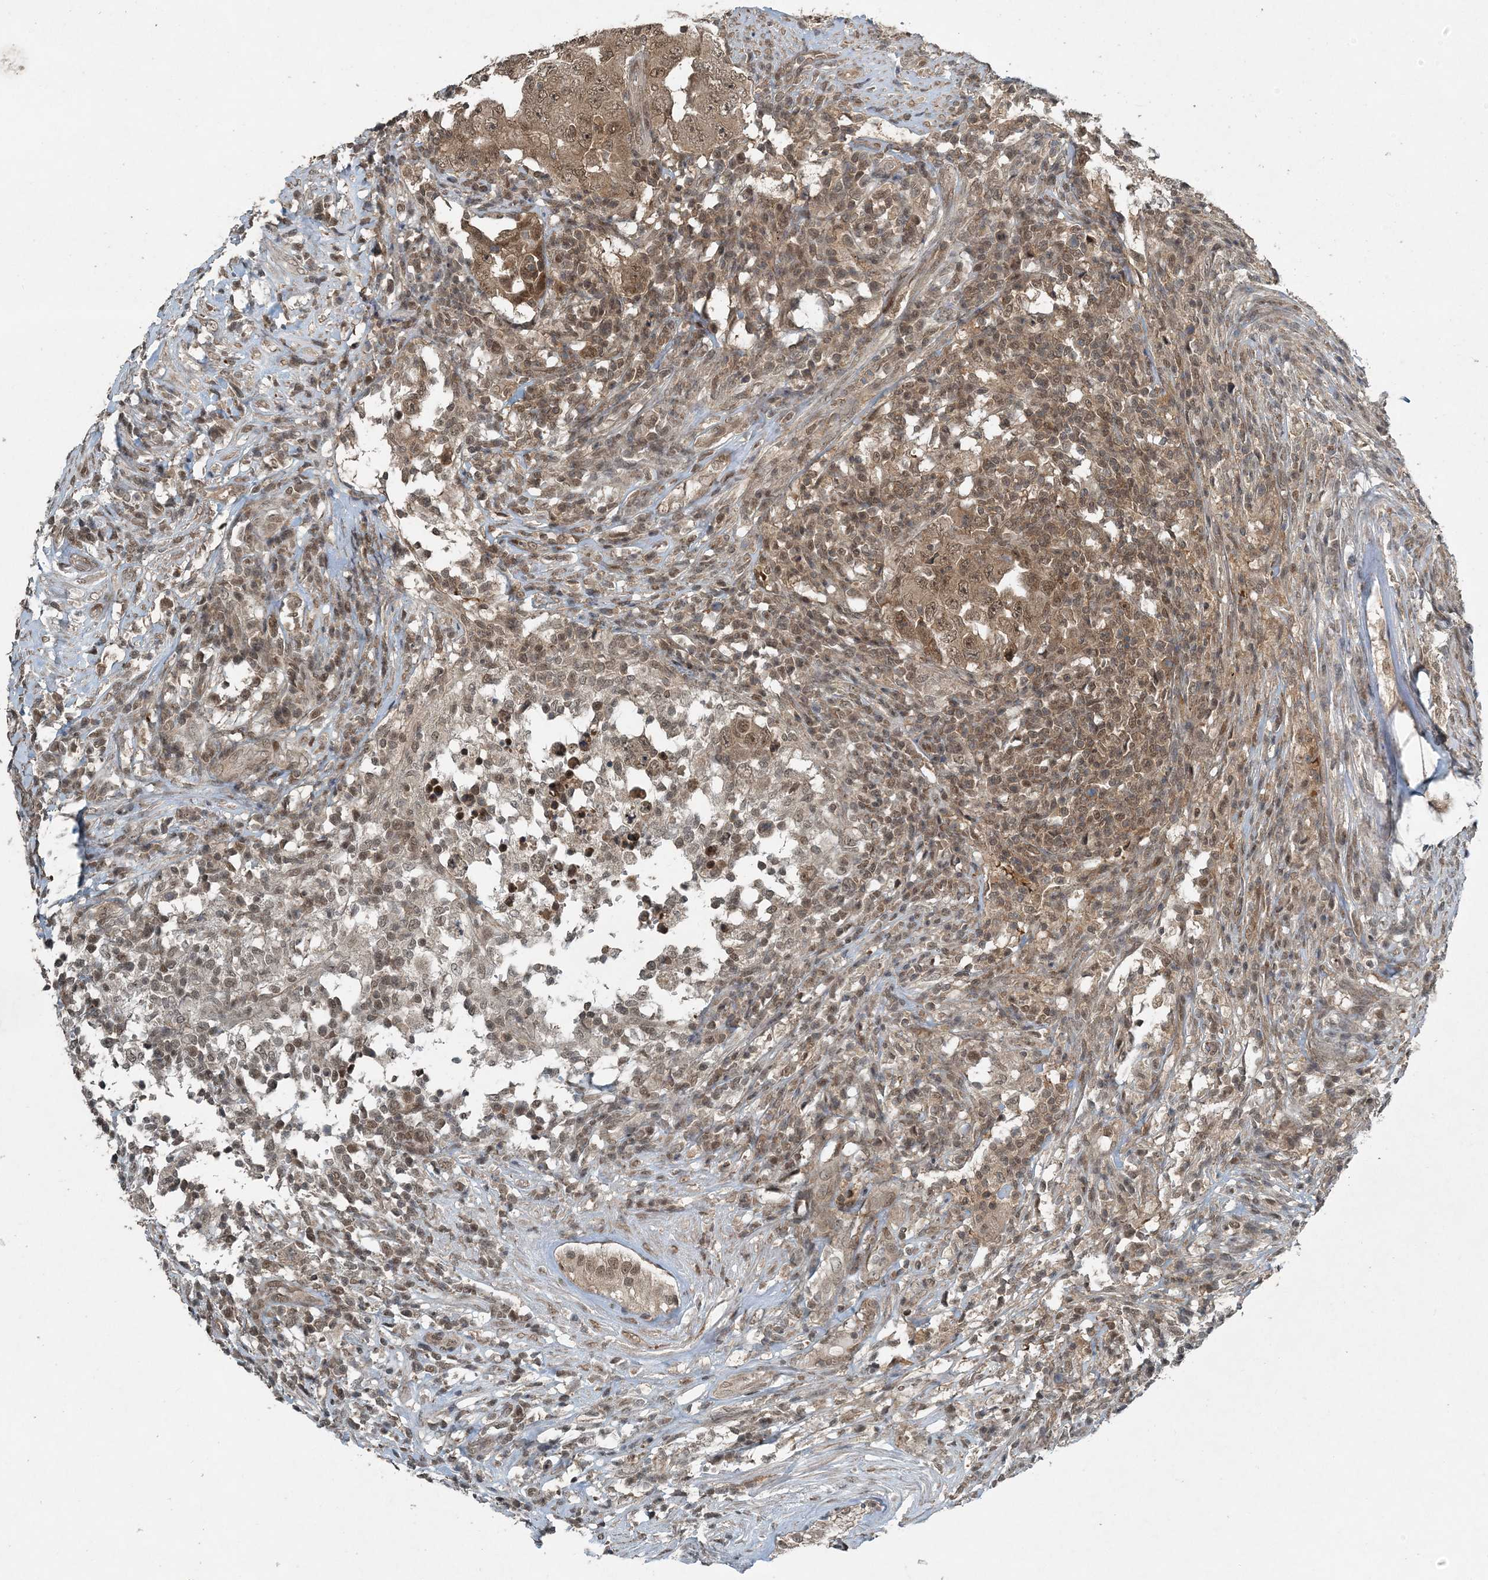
{"staining": {"intensity": "moderate", "quantity": ">75%", "location": "cytoplasmic/membranous,nuclear"}, "tissue": "testis cancer", "cell_type": "Tumor cells", "image_type": "cancer", "snomed": [{"axis": "morphology", "description": "Carcinoma, Embryonal, NOS"}, {"axis": "topography", "description": "Testis"}], "caption": "Tumor cells demonstrate moderate cytoplasmic/membranous and nuclear expression in about >75% of cells in embryonal carcinoma (testis).", "gene": "COPS7B", "patient": {"sex": "male", "age": 26}}